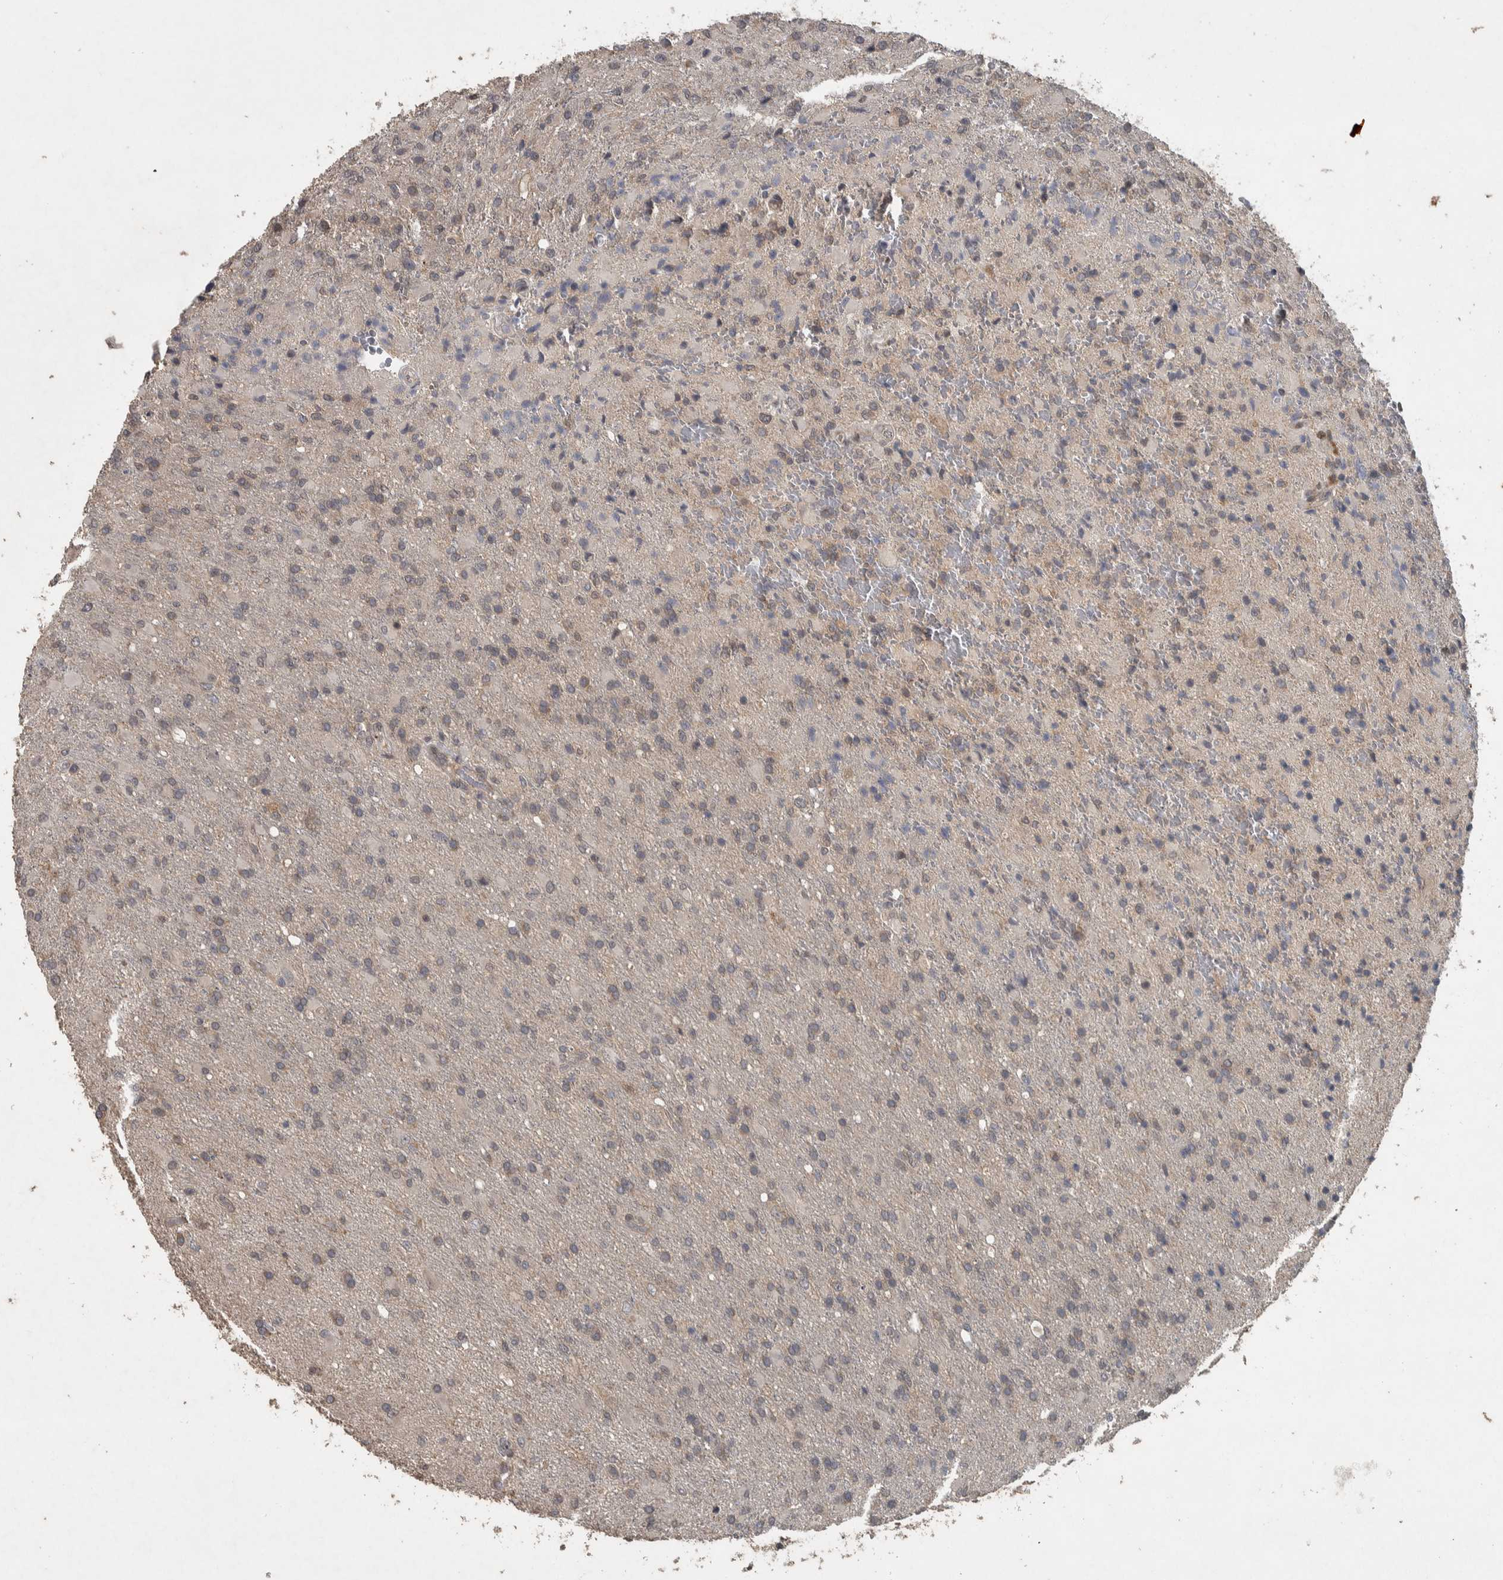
{"staining": {"intensity": "weak", "quantity": "<25%", "location": "cytoplasmic/membranous"}, "tissue": "glioma", "cell_type": "Tumor cells", "image_type": "cancer", "snomed": [{"axis": "morphology", "description": "Glioma, malignant, High grade"}, {"axis": "topography", "description": "Brain"}], "caption": "This is an IHC image of human high-grade glioma (malignant). There is no expression in tumor cells.", "gene": "ERAL1", "patient": {"sex": "male", "age": 71}}